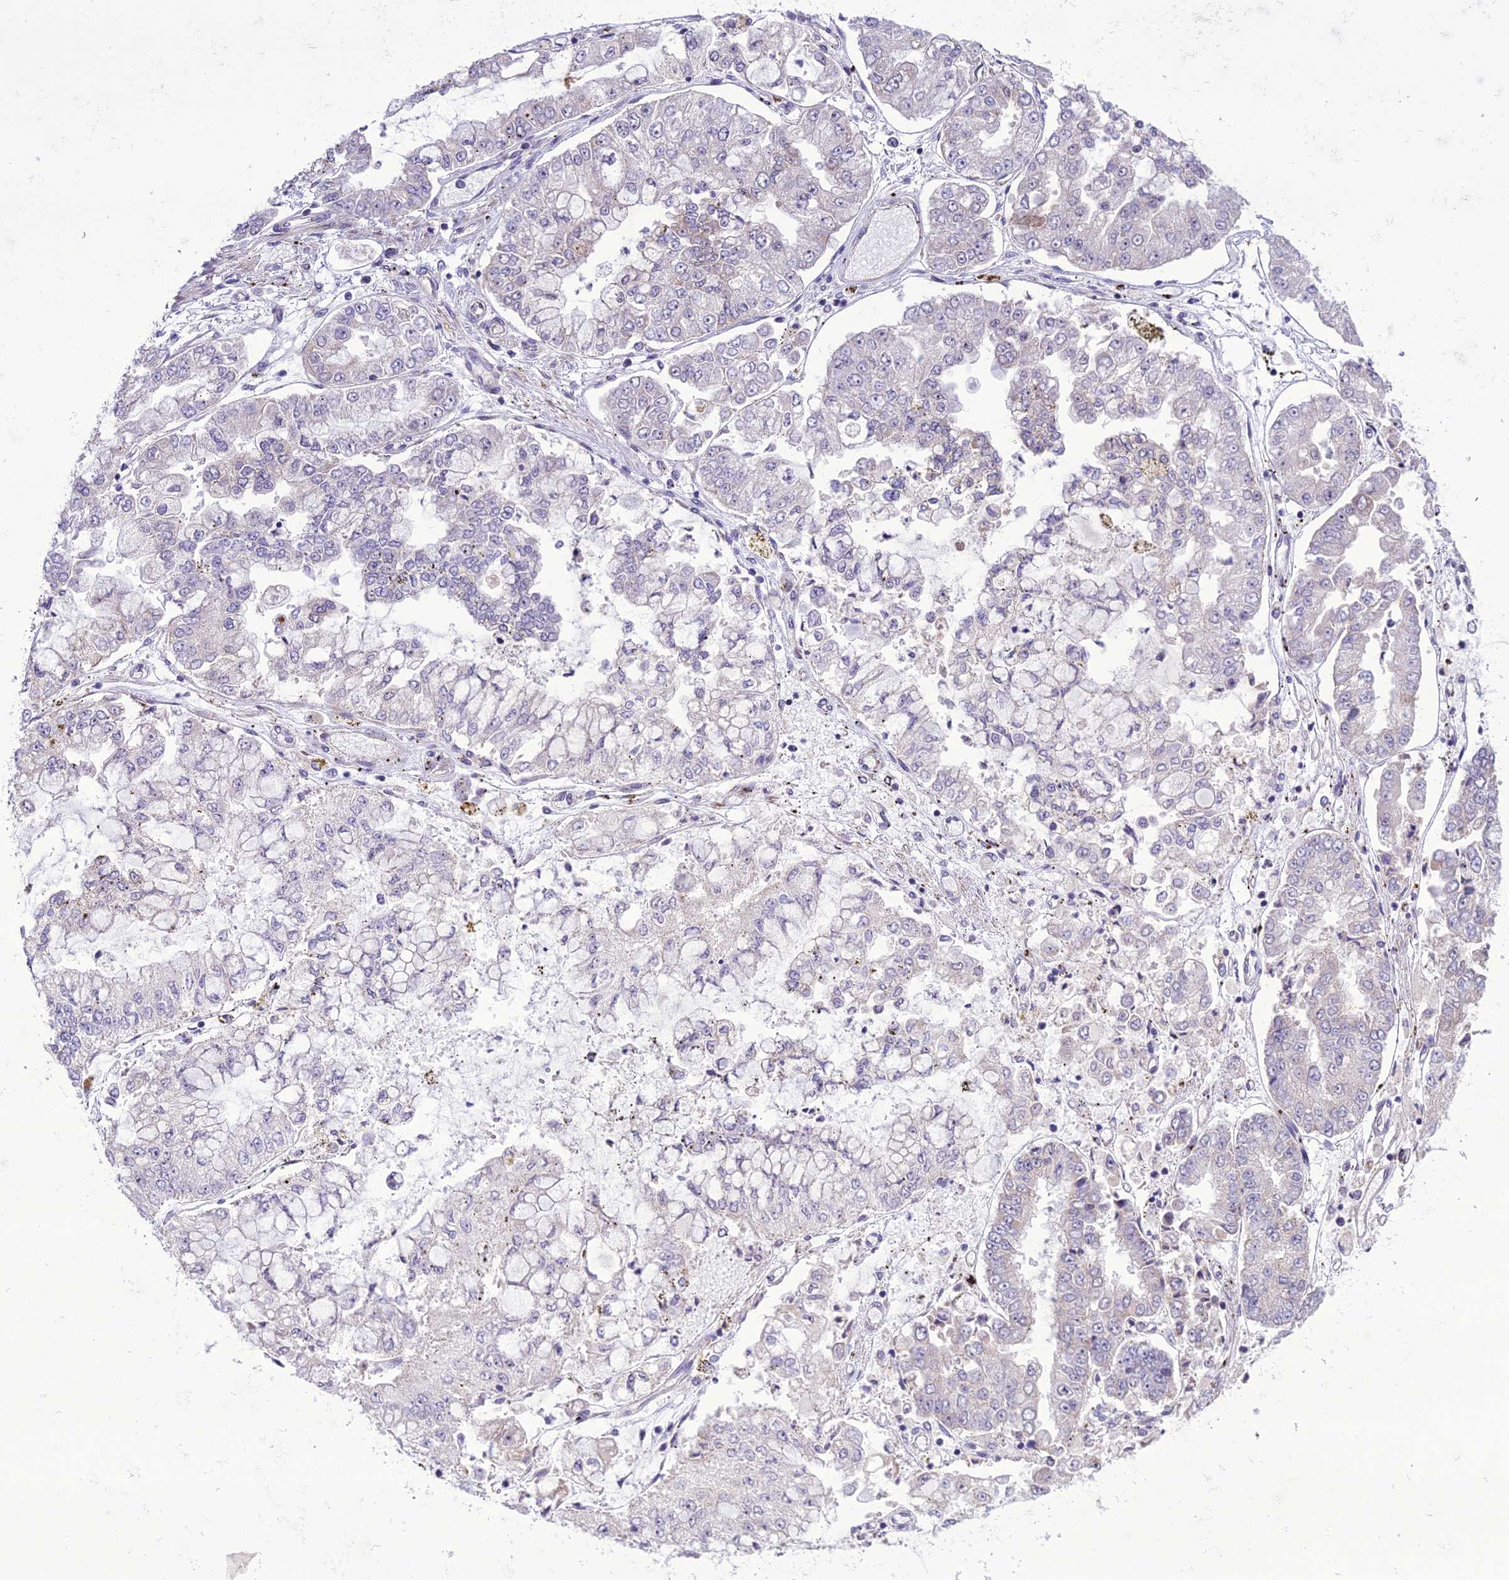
{"staining": {"intensity": "weak", "quantity": "<25%", "location": "cytoplasmic/membranous"}, "tissue": "stomach cancer", "cell_type": "Tumor cells", "image_type": "cancer", "snomed": [{"axis": "morphology", "description": "Adenocarcinoma, NOS"}, {"axis": "topography", "description": "Stomach"}], "caption": "An immunohistochemistry (IHC) histopathology image of adenocarcinoma (stomach) is shown. There is no staining in tumor cells of adenocarcinoma (stomach).", "gene": "NODAL", "patient": {"sex": "male", "age": 76}}